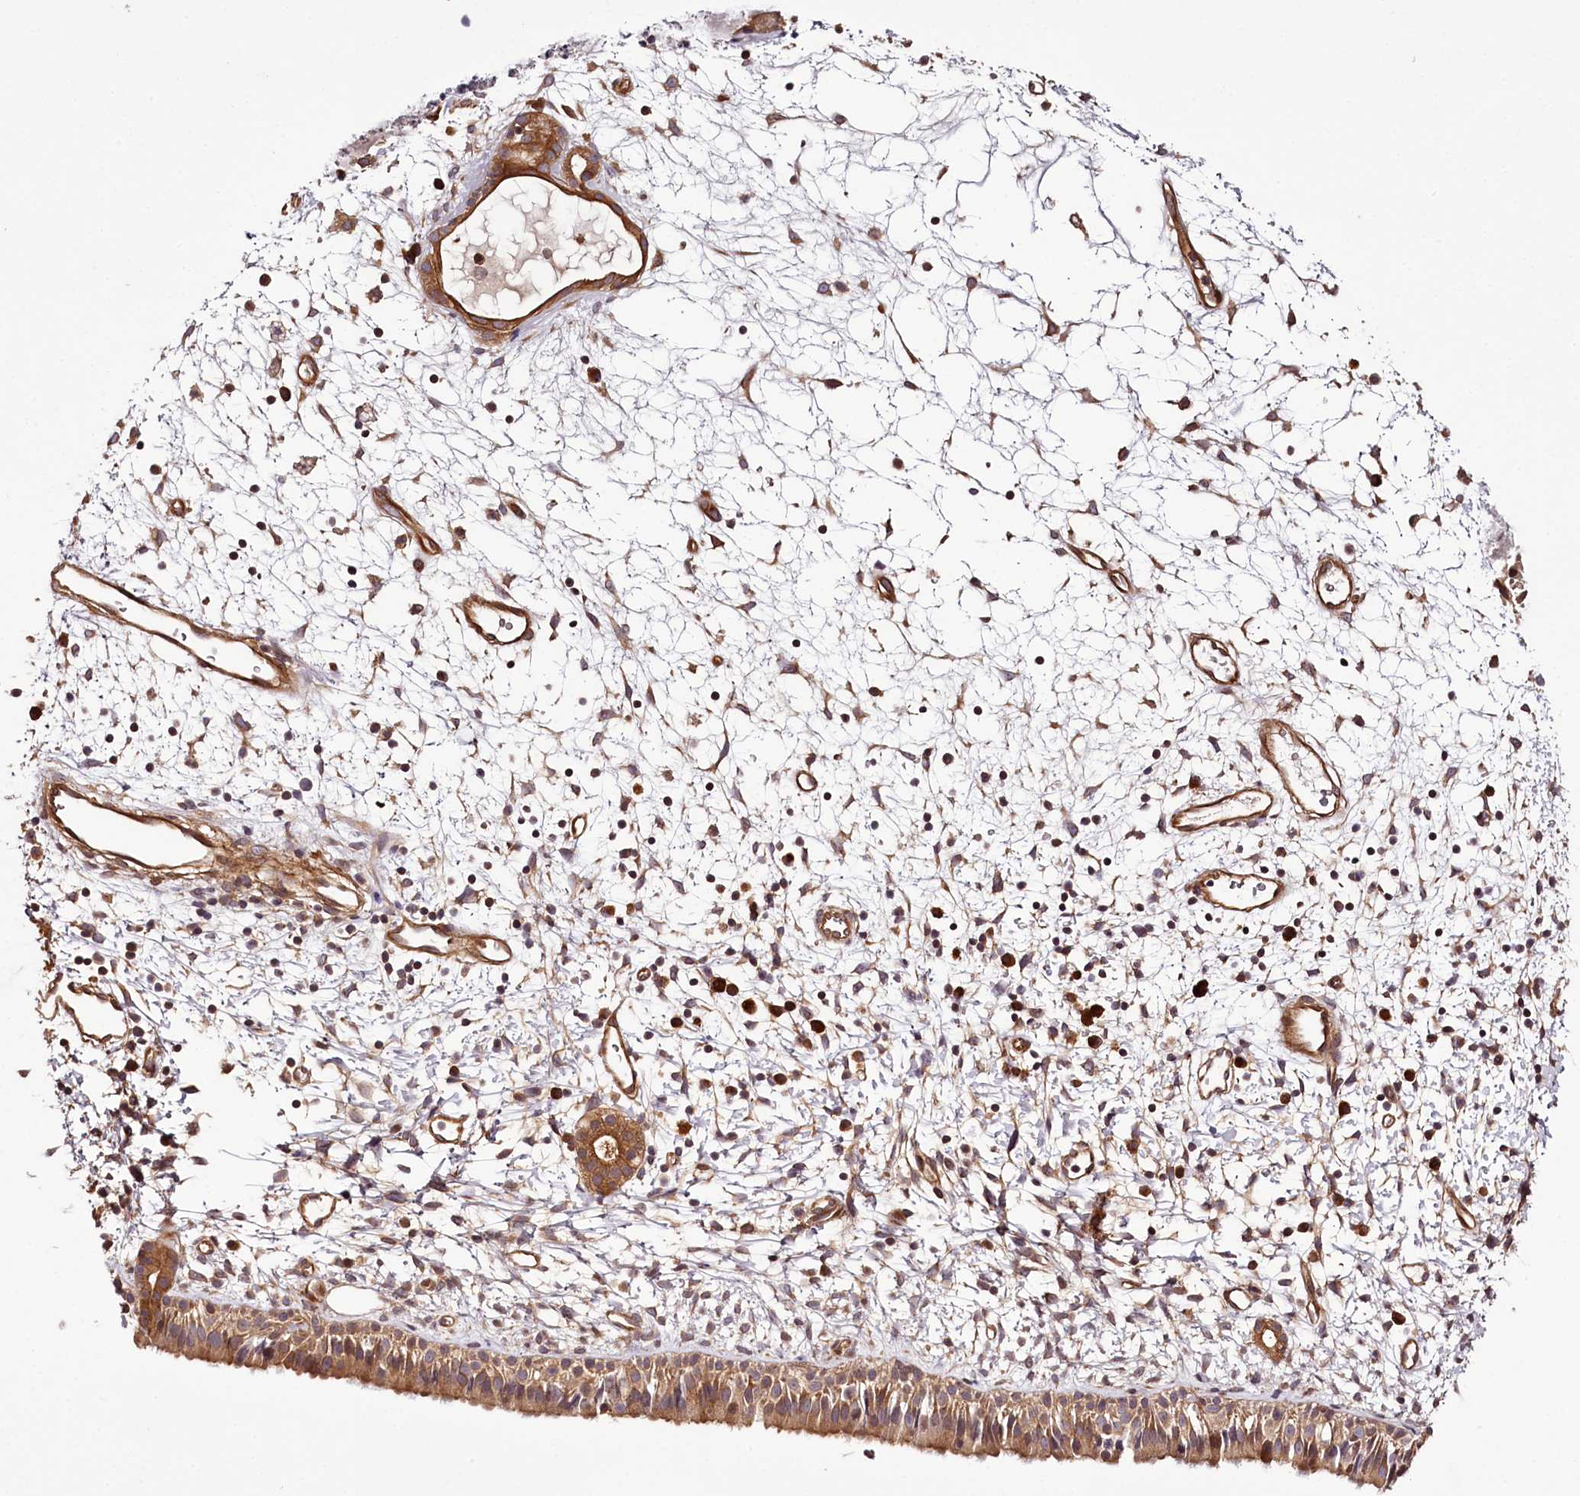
{"staining": {"intensity": "moderate", "quantity": ">75%", "location": "cytoplasmic/membranous"}, "tissue": "nasopharynx", "cell_type": "Respiratory epithelial cells", "image_type": "normal", "snomed": [{"axis": "morphology", "description": "Normal tissue, NOS"}, {"axis": "topography", "description": "Nasopharynx"}], "caption": "Immunohistochemical staining of normal human nasopharynx reveals medium levels of moderate cytoplasmic/membranous staining in about >75% of respiratory epithelial cells. The staining was performed using DAB (3,3'-diaminobenzidine) to visualize the protein expression in brown, while the nuclei were stained in blue with hematoxylin (Magnification: 20x).", "gene": "TARS1", "patient": {"sex": "male", "age": 22}}